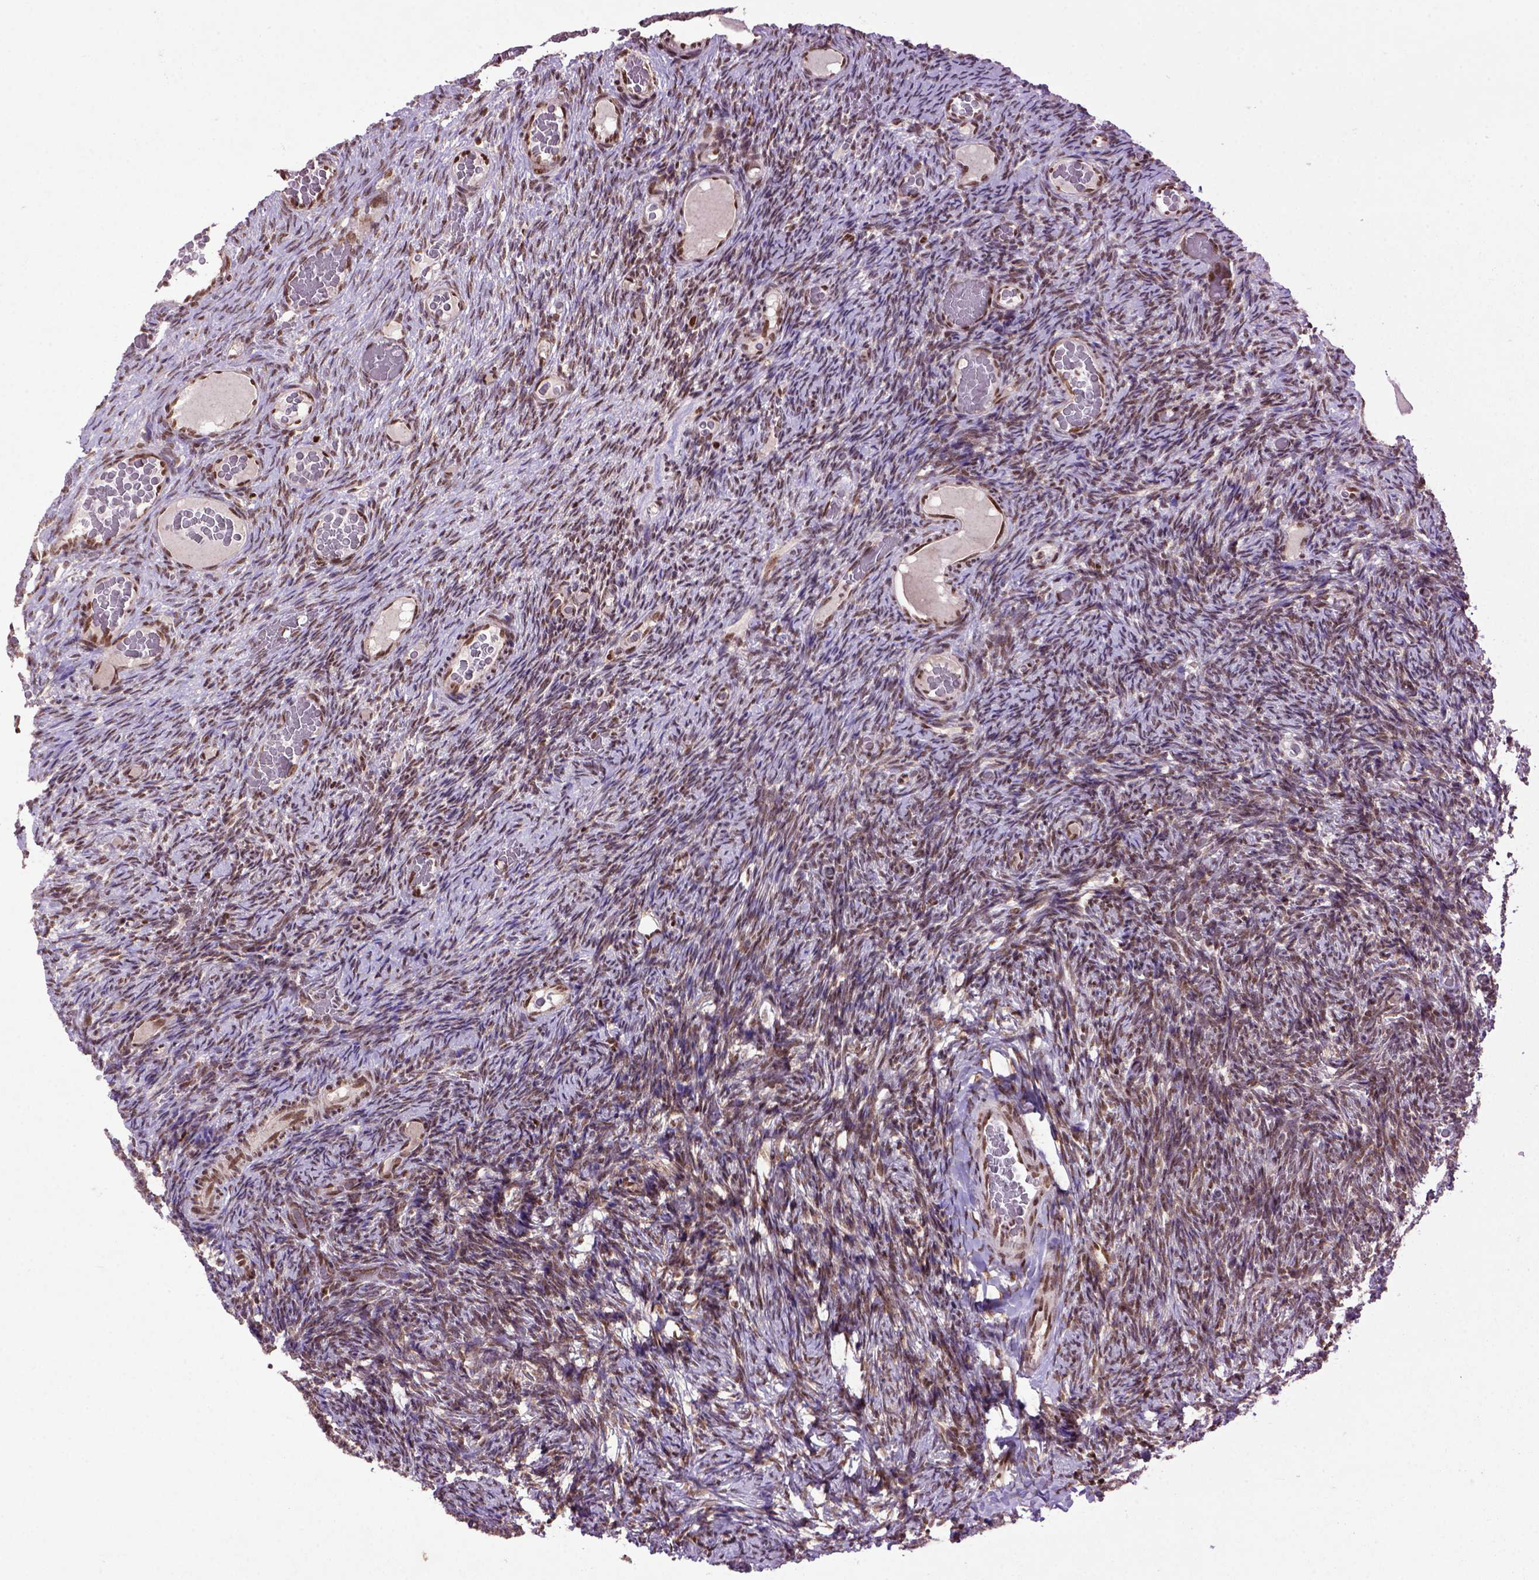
{"staining": {"intensity": "moderate", "quantity": ">75%", "location": "nuclear"}, "tissue": "ovary", "cell_type": "Ovarian stroma cells", "image_type": "normal", "snomed": [{"axis": "morphology", "description": "Normal tissue, NOS"}, {"axis": "topography", "description": "Ovary"}], "caption": "Immunohistochemical staining of unremarkable ovary shows moderate nuclear protein positivity in approximately >75% of ovarian stroma cells. (Brightfield microscopy of DAB IHC at high magnification).", "gene": "CELF1", "patient": {"sex": "female", "age": 34}}